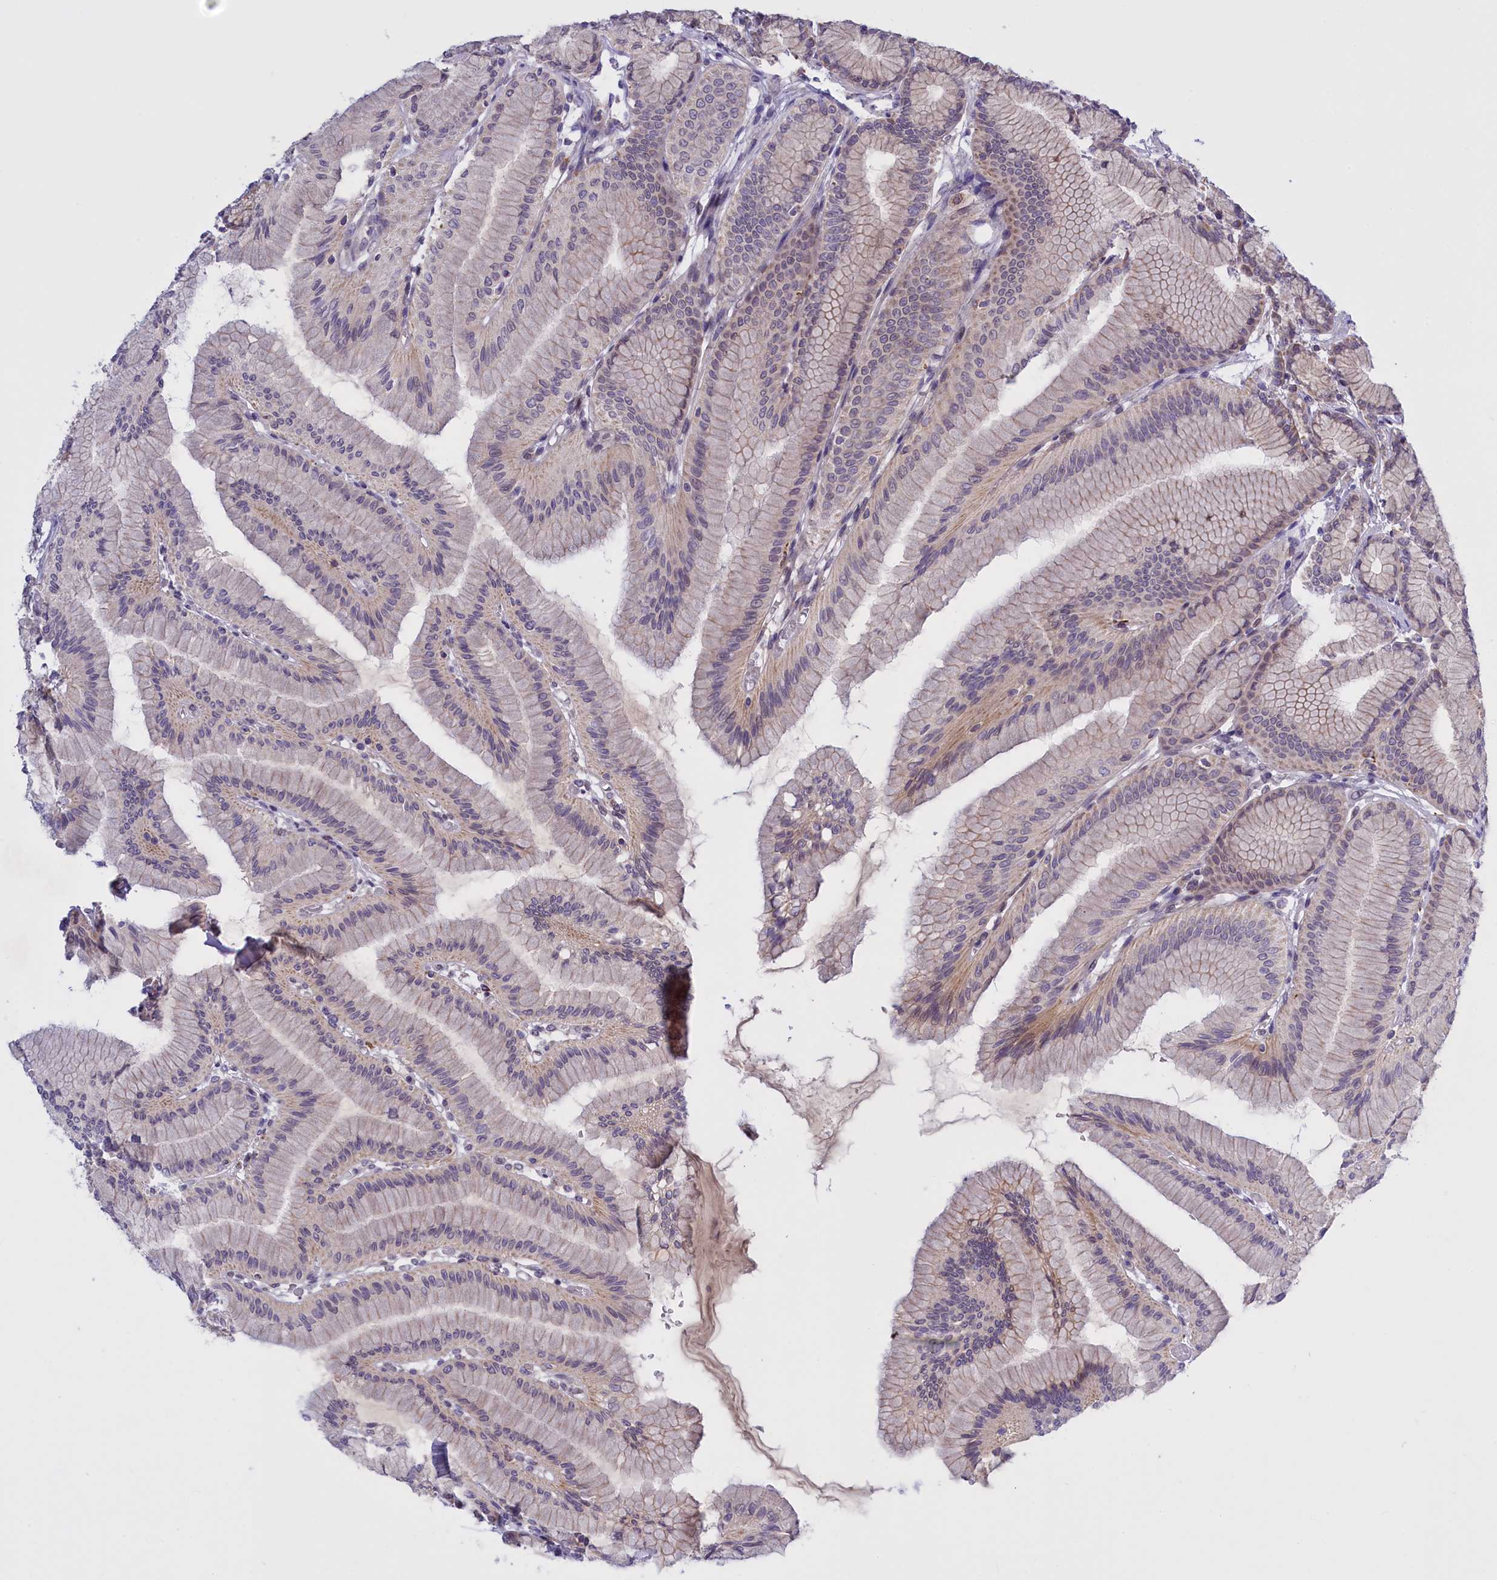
{"staining": {"intensity": "strong", "quantity": "25%-75%", "location": "cytoplasmic/membranous,nuclear"}, "tissue": "stomach", "cell_type": "Glandular cells", "image_type": "normal", "snomed": [{"axis": "morphology", "description": "Normal tissue, NOS"}, {"axis": "morphology", "description": "Adenocarcinoma, NOS"}, {"axis": "morphology", "description": "Adenocarcinoma, High grade"}, {"axis": "topography", "description": "Stomach, upper"}, {"axis": "topography", "description": "Stomach"}], "caption": "Immunohistochemistry of unremarkable stomach demonstrates high levels of strong cytoplasmic/membranous,nuclear positivity in approximately 25%-75% of glandular cells.", "gene": "FAM149B1", "patient": {"sex": "female", "age": 65}}